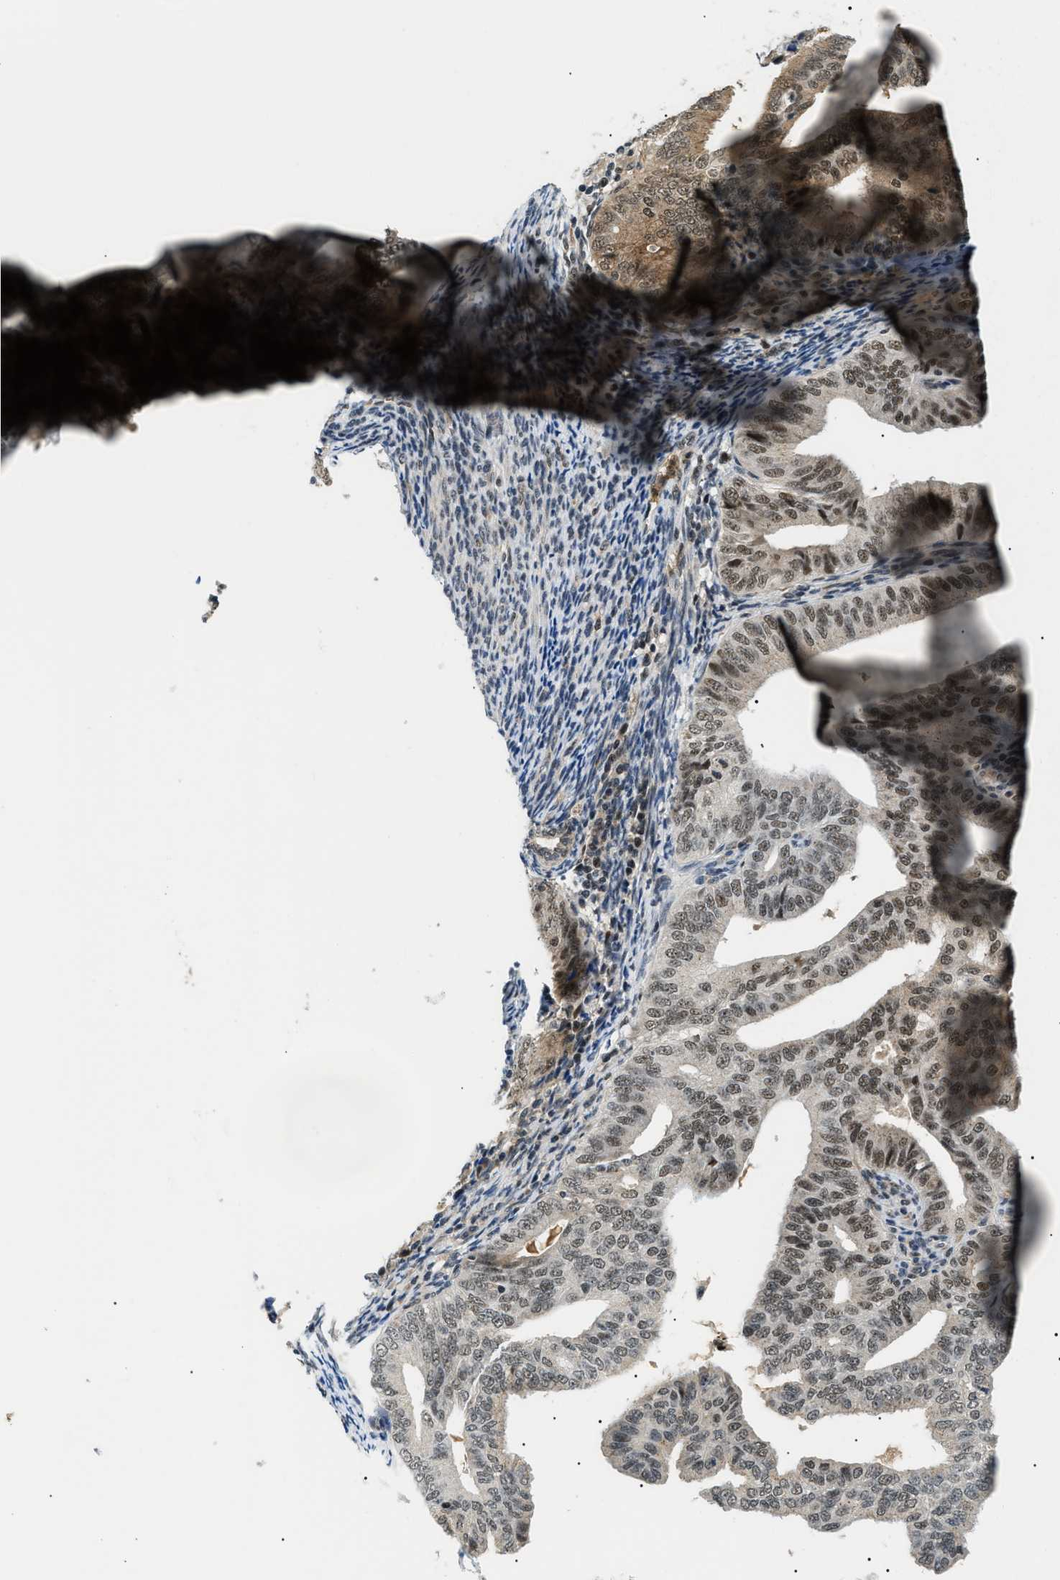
{"staining": {"intensity": "moderate", "quantity": ">75%", "location": "cytoplasmic/membranous,nuclear"}, "tissue": "endometrial cancer", "cell_type": "Tumor cells", "image_type": "cancer", "snomed": [{"axis": "morphology", "description": "Adenocarcinoma, NOS"}, {"axis": "topography", "description": "Endometrium"}], "caption": "A photomicrograph of human endometrial cancer (adenocarcinoma) stained for a protein exhibits moderate cytoplasmic/membranous and nuclear brown staining in tumor cells. Immunohistochemistry stains the protein of interest in brown and the nuclei are stained blue.", "gene": "RBM15", "patient": {"sex": "female", "age": 58}}